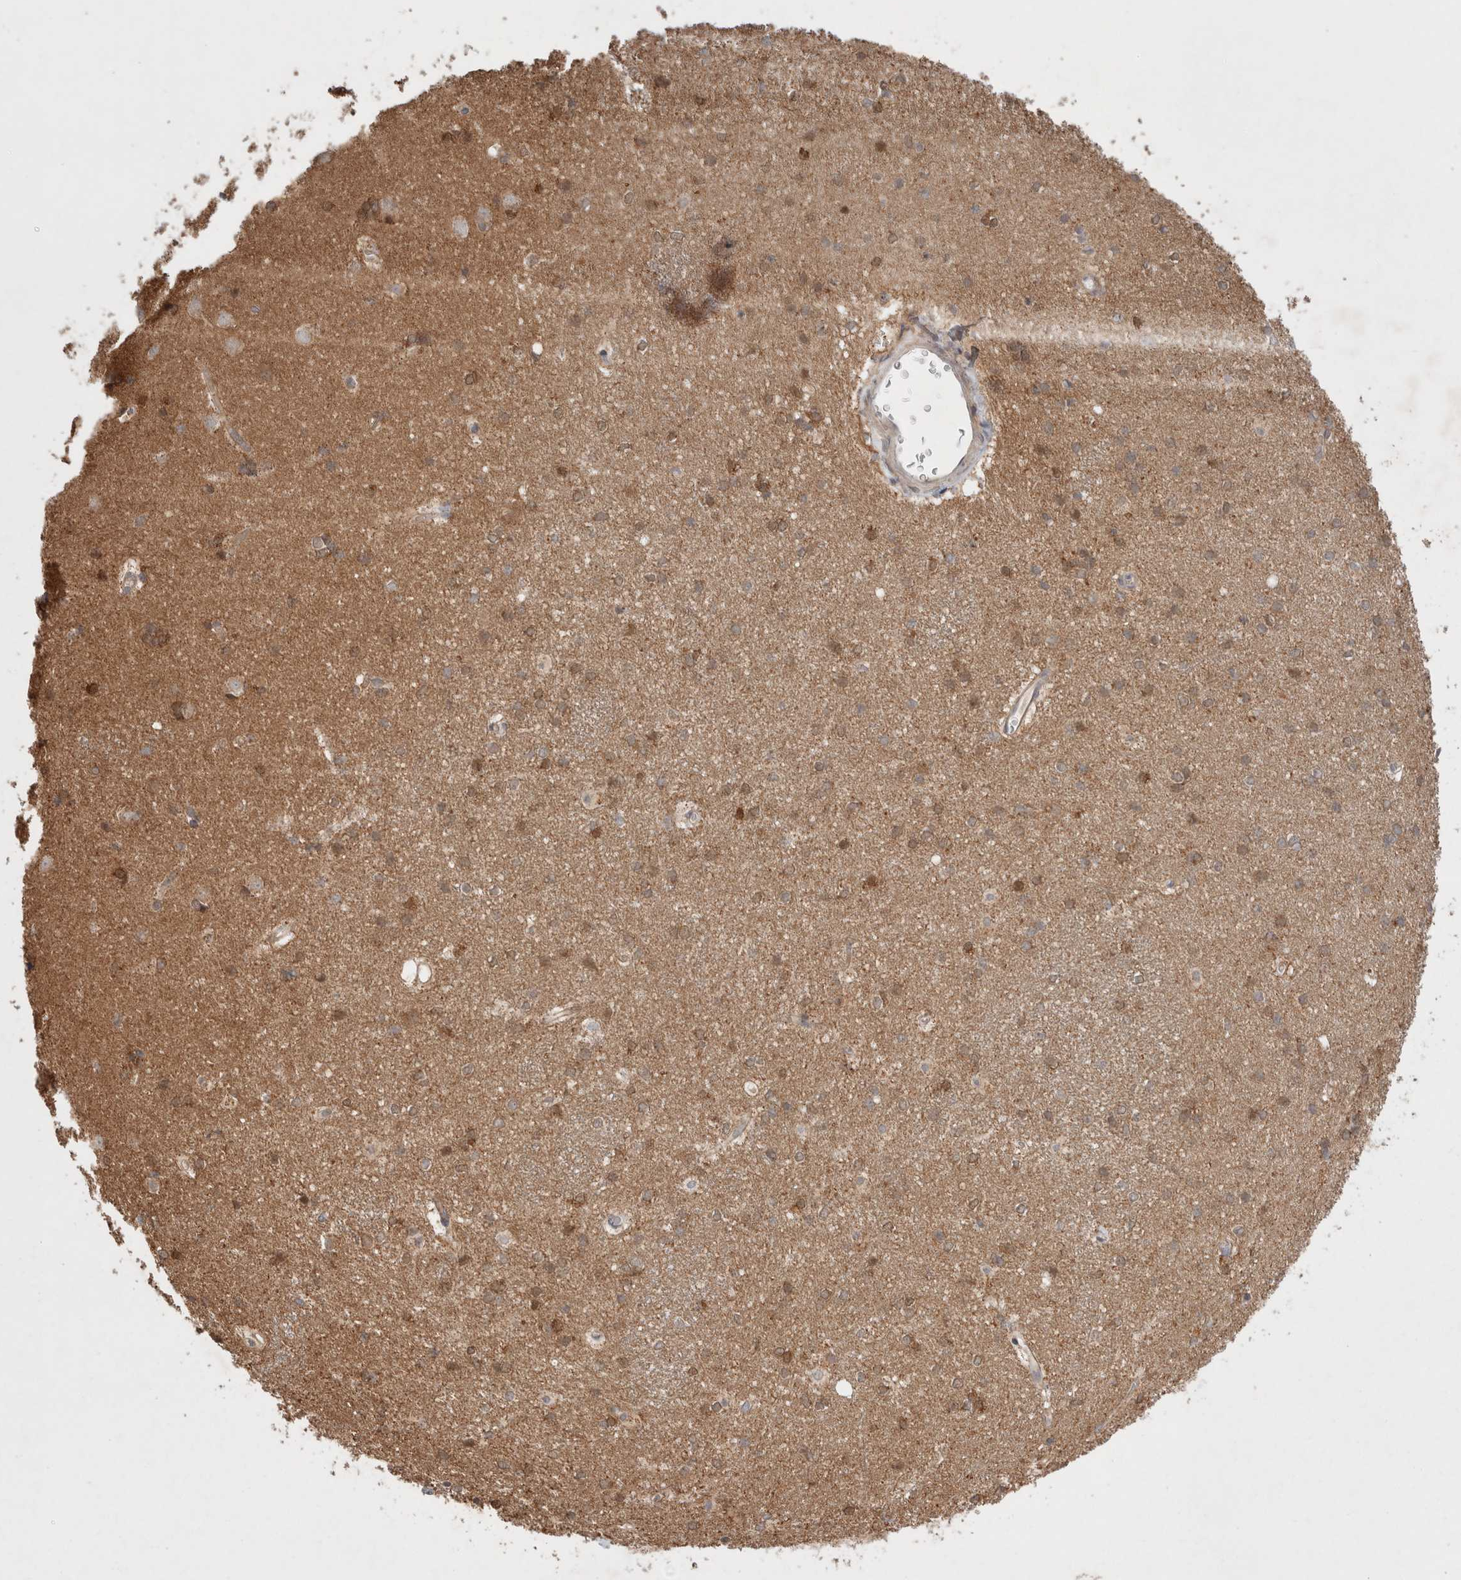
{"staining": {"intensity": "moderate", "quantity": ">75%", "location": "cytoplasmic/membranous"}, "tissue": "caudate", "cell_type": "Glial cells", "image_type": "normal", "snomed": [{"axis": "morphology", "description": "Normal tissue, NOS"}, {"axis": "topography", "description": "Lateral ventricle wall"}], "caption": "About >75% of glial cells in normal human caudate reveal moderate cytoplasmic/membranous protein staining as visualized by brown immunohistochemical staining.", "gene": "HROB", "patient": {"sex": "female", "age": 19}}